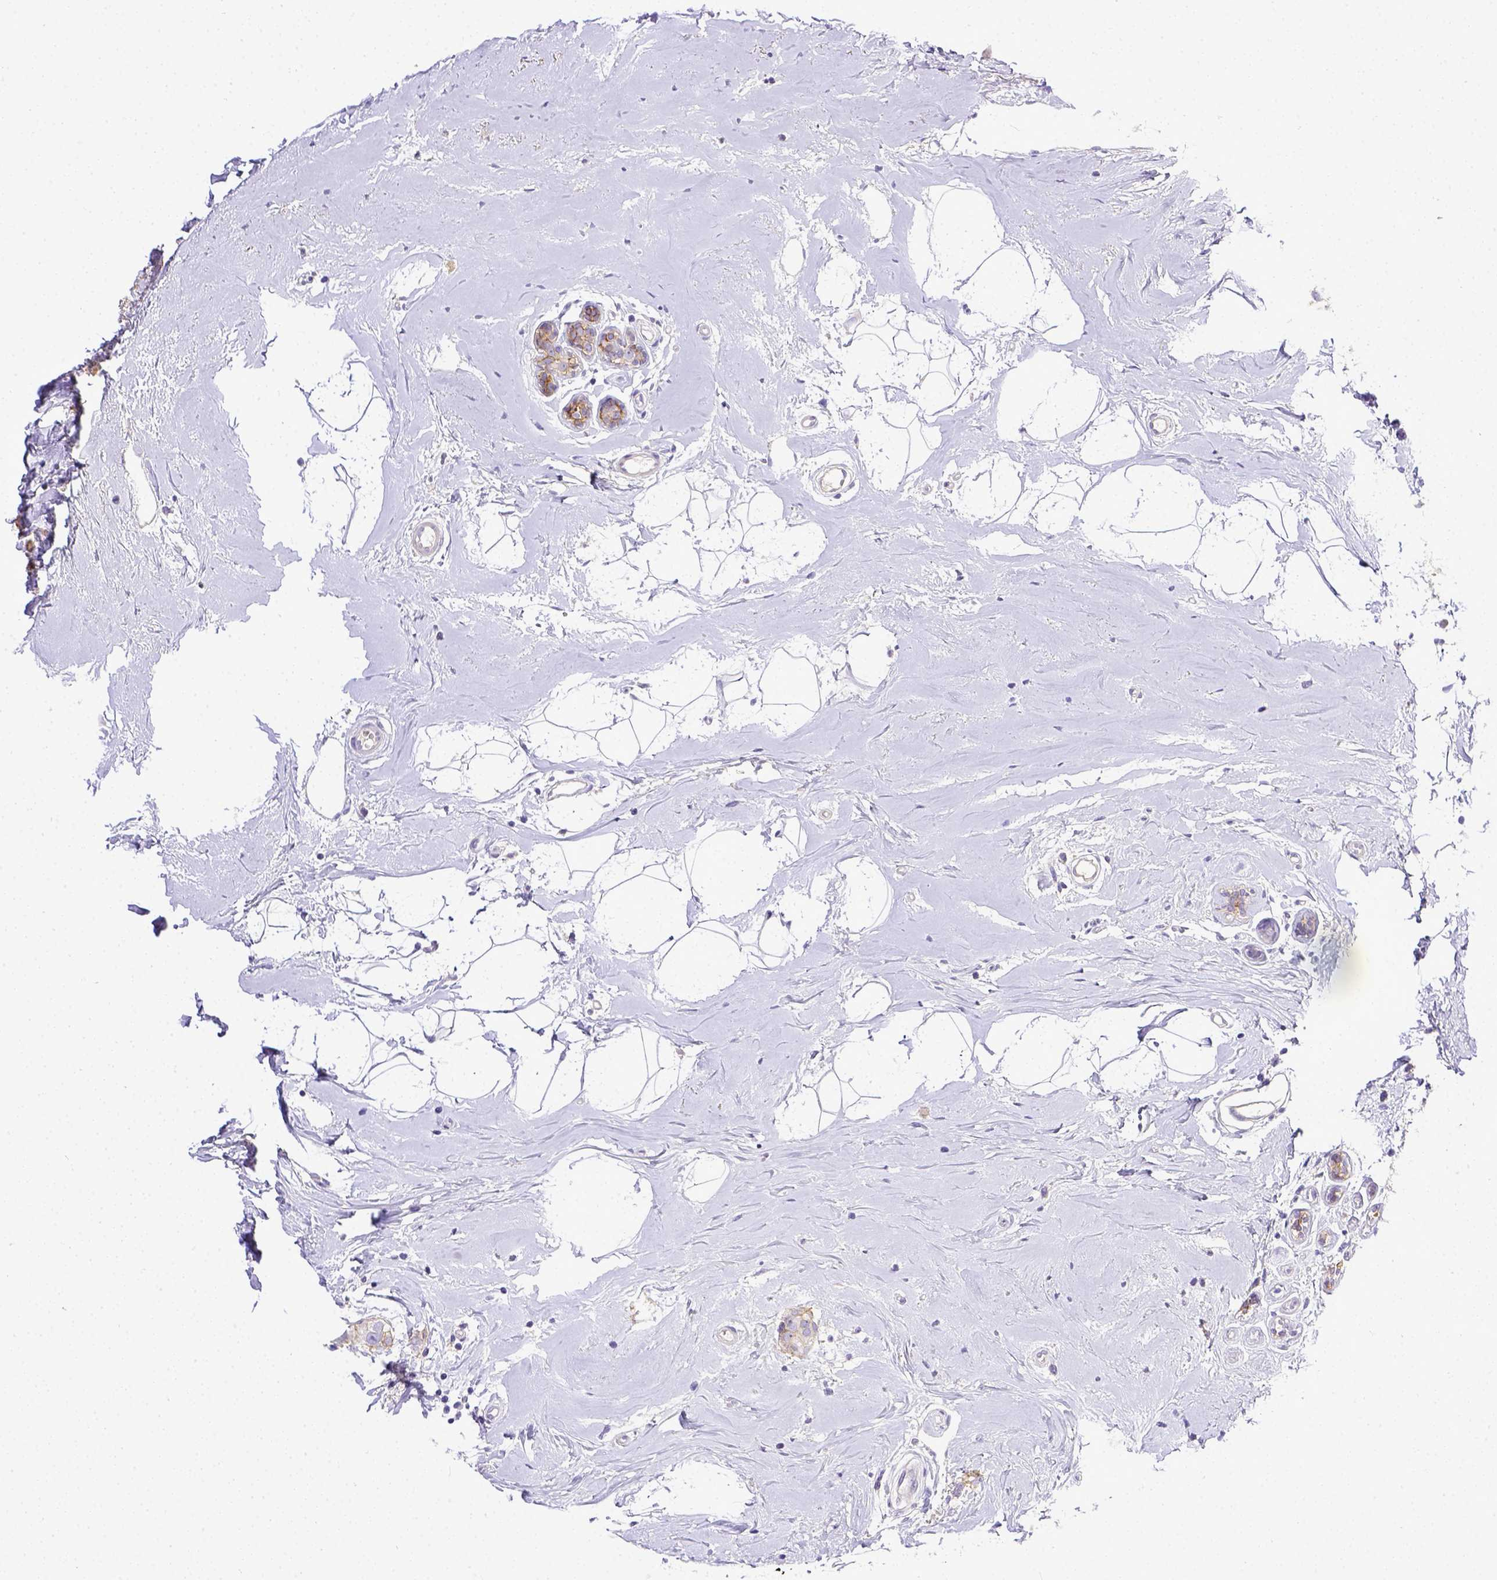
{"staining": {"intensity": "moderate", "quantity": "25%-75%", "location": "cytoplasmic/membranous"}, "tissue": "breast cancer", "cell_type": "Tumor cells", "image_type": "cancer", "snomed": [{"axis": "morphology", "description": "Duct carcinoma"}, {"axis": "topography", "description": "Breast"}], "caption": "Moderate cytoplasmic/membranous positivity for a protein is identified in approximately 25%-75% of tumor cells of intraductal carcinoma (breast) using immunohistochemistry.", "gene": "BTN1A1", "patient": {"sex": "female", "age": 40}}